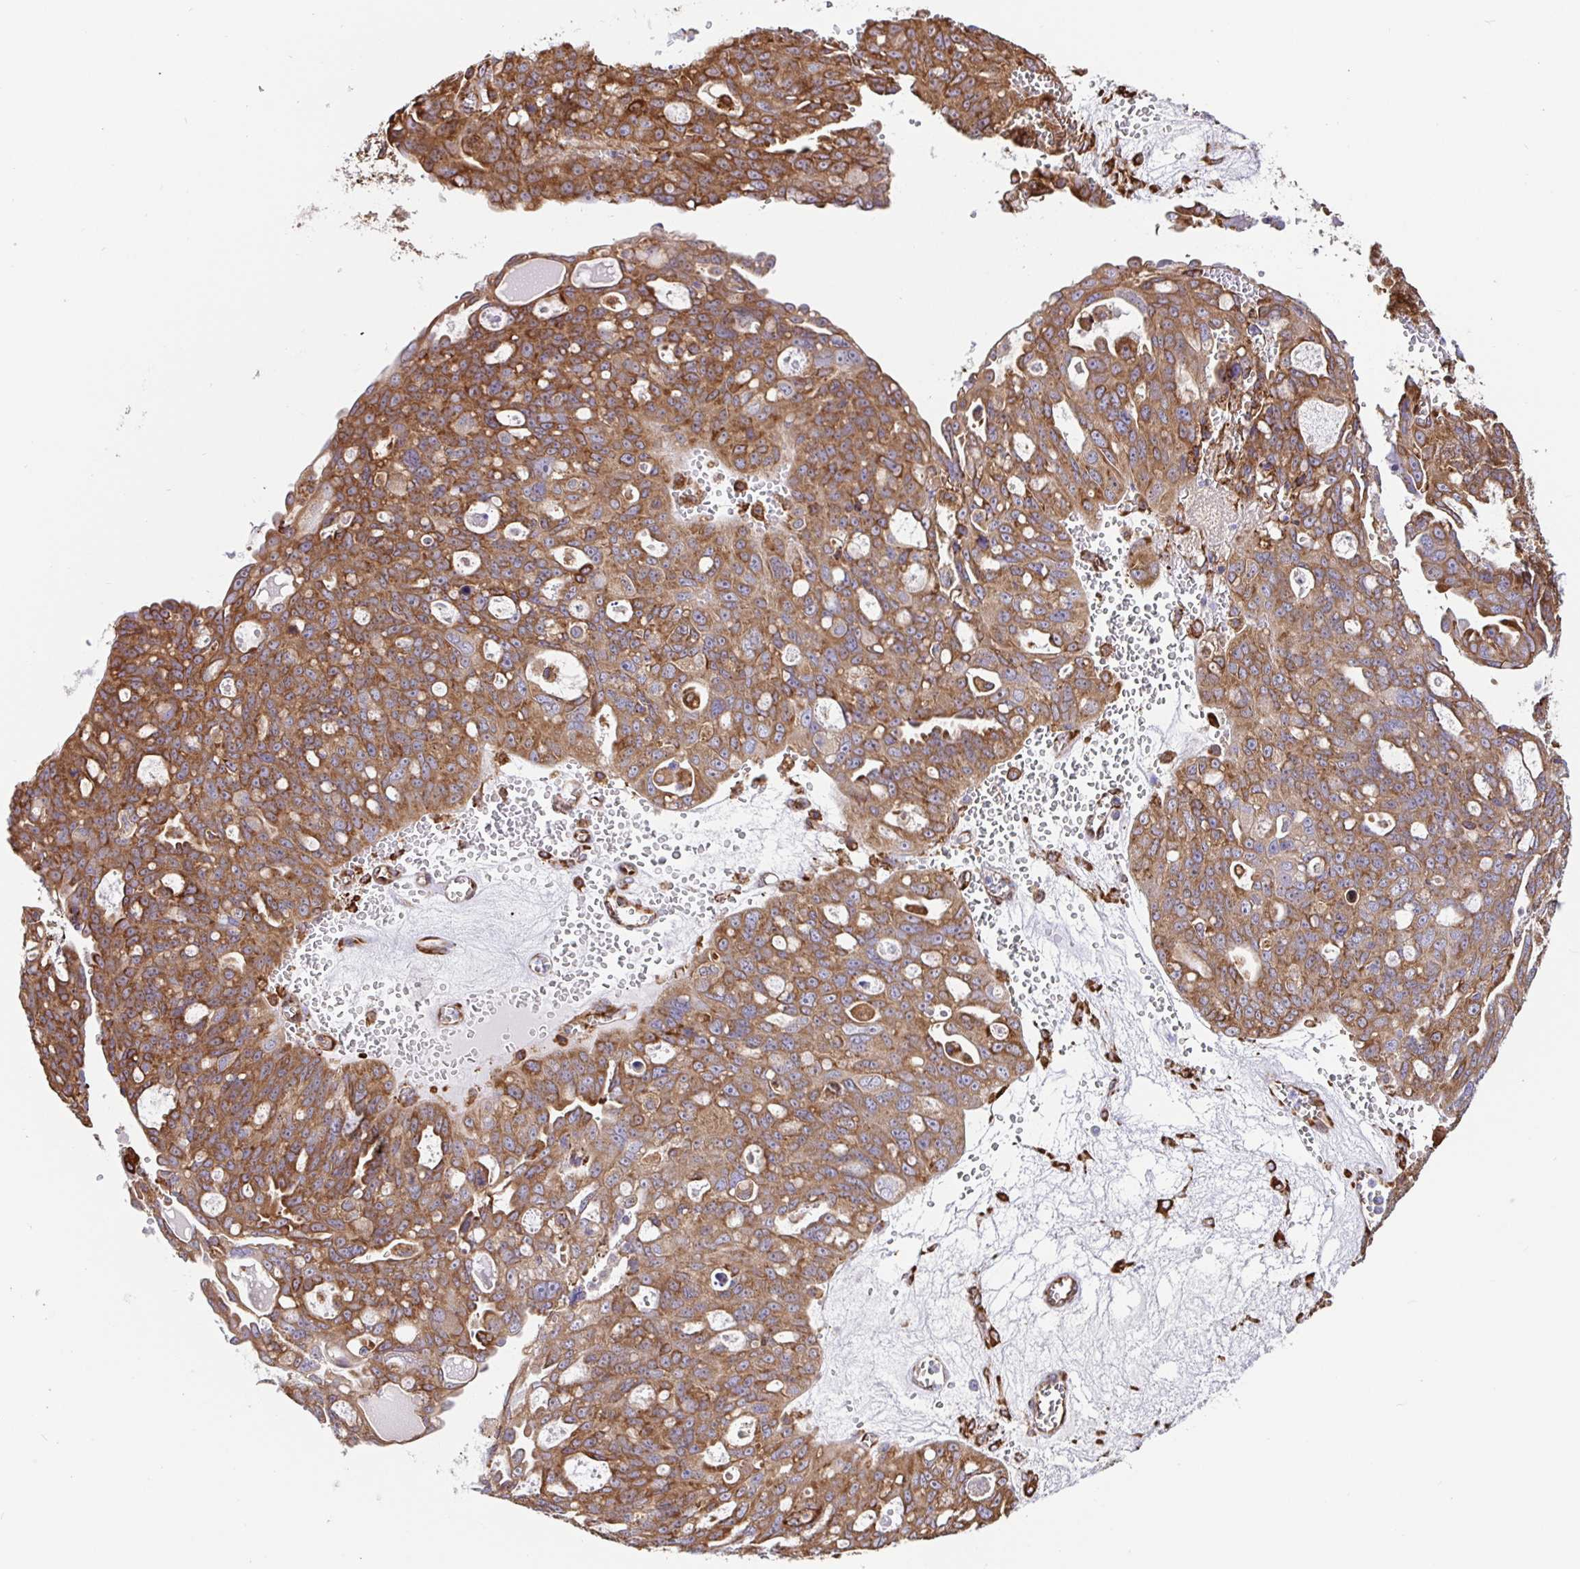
{"staining": {"intensity": "moderate", "quantity": ">75%", "location": "cytoplasmic/membranous"}, "tissue": "ovarian cancer", "cell_type": "Tumor cells", "image_type": "cancer", "snomed": [{"axis": "morphology", "description": "Carcinoma, endometroid"}, {"axis": "topography", "description": "Ovary"}], "caption": "An immunohistochemistry image of neoplastic tissue is shown. Protein staining in brown shows moderate cytoplasmic/membranous positivity in ovarian cancer (endometroid carcinoma) within tumor cells.", "gene": "MAOA", "patient": {"sex": "female", "age": 70}}